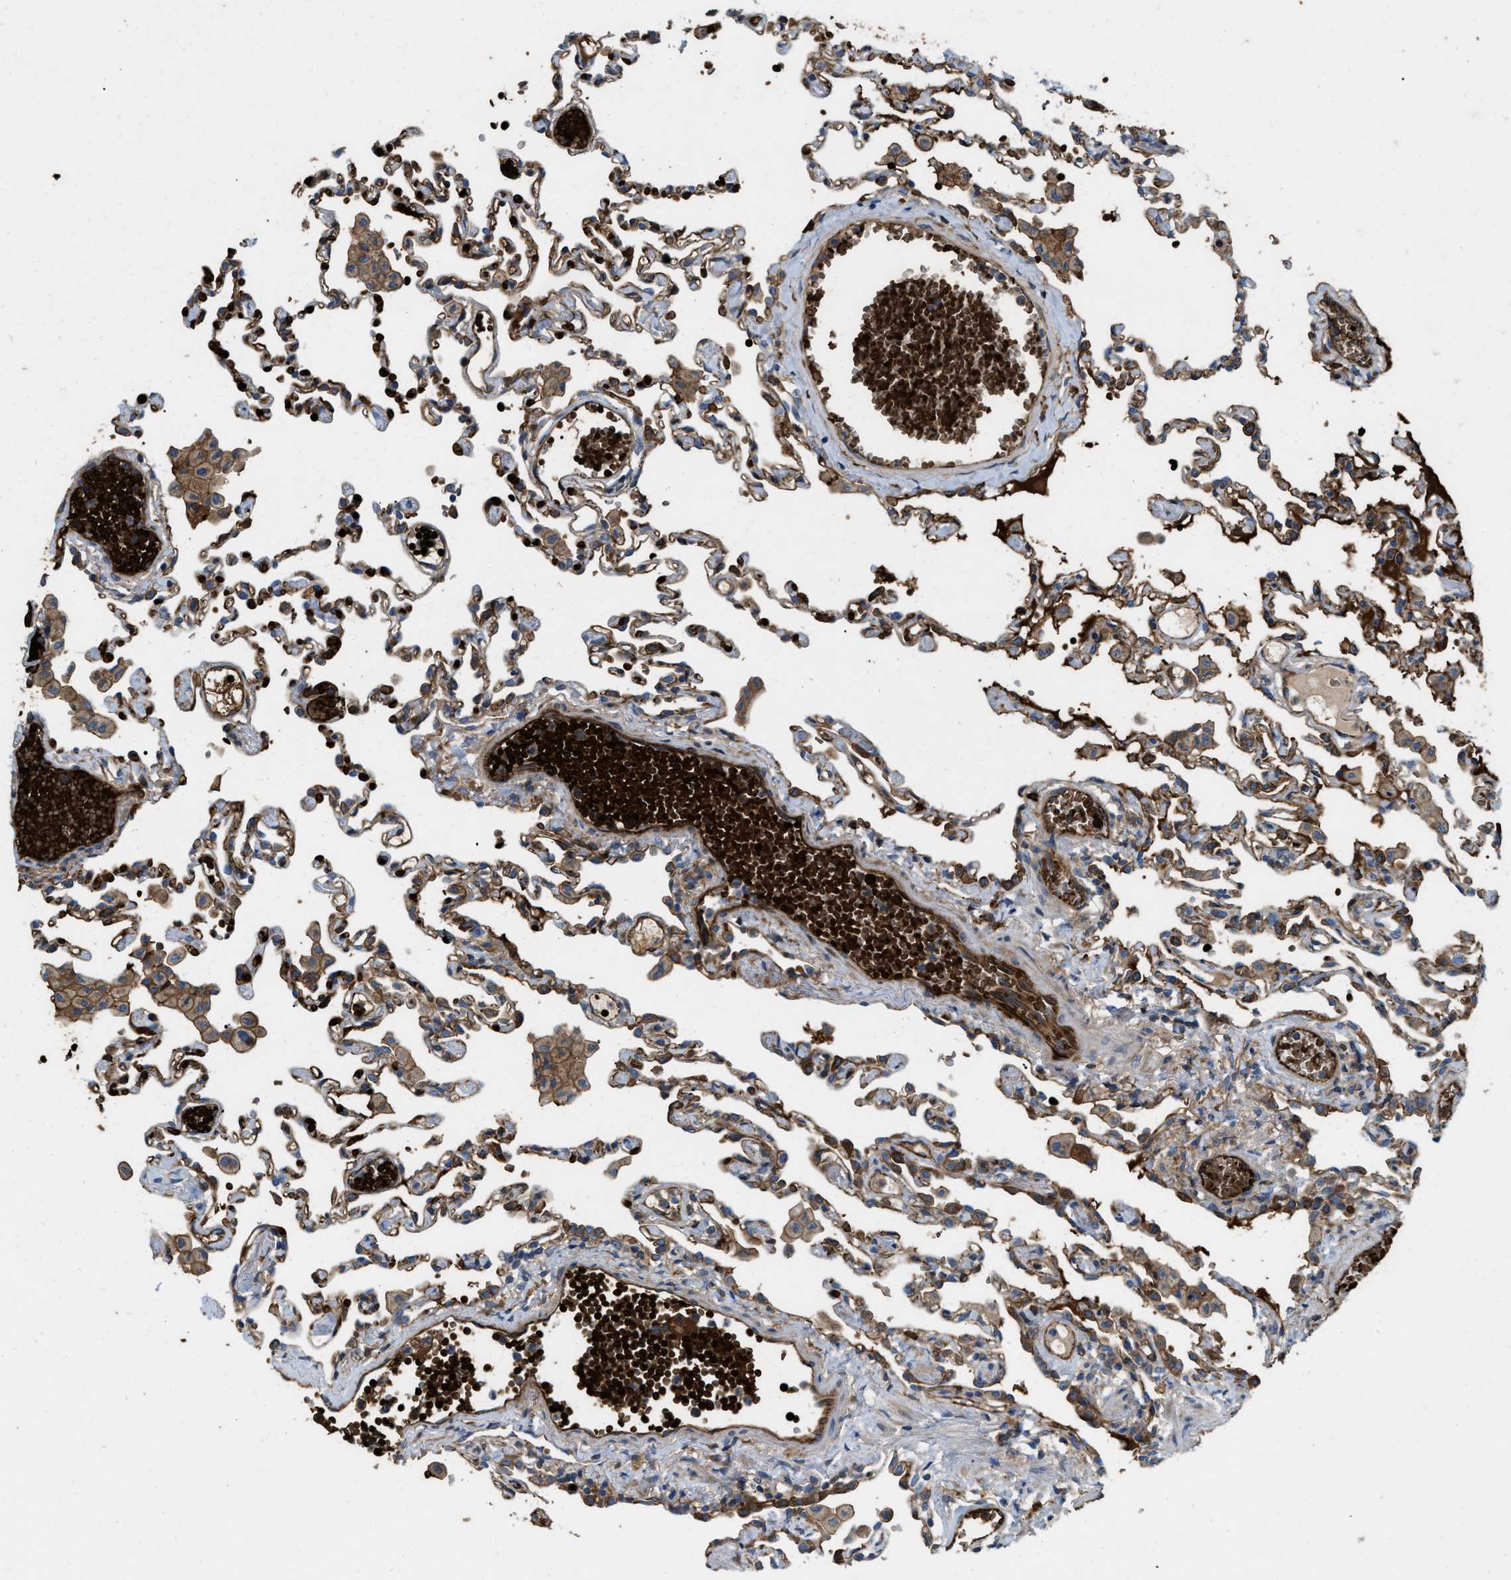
{"staining": {"intensity": "strong", "quantity": "25%-75%", "location": "cytoplasmic/membranous"}, "tissue": "lung", "cell_type": "Alveolar cells", "image_type": "normal", "snomed": [{"axis": "morphology", "description": "Normal tissue, NOS"}, {"axis": "topography", "description": "Bronchus"}, {"axis": "topography", "description": "Lung"}], "caption": "Immunohistochemistry (IHC) staining of normal lung, which demonstrates high levels of strong cytoplasmic/membranous expression in approximately 25%-75% of alveolar cells indicating strong cytoplasmic/membranous protein staining. The staining was performed using DAB (3,3'-diaminobenzidine) (brown) for protein detection and nuclei were counterstained in hematoxylin (blue).", "gene": "ERC1", "patient": {"sex": "female", "age": 49}}